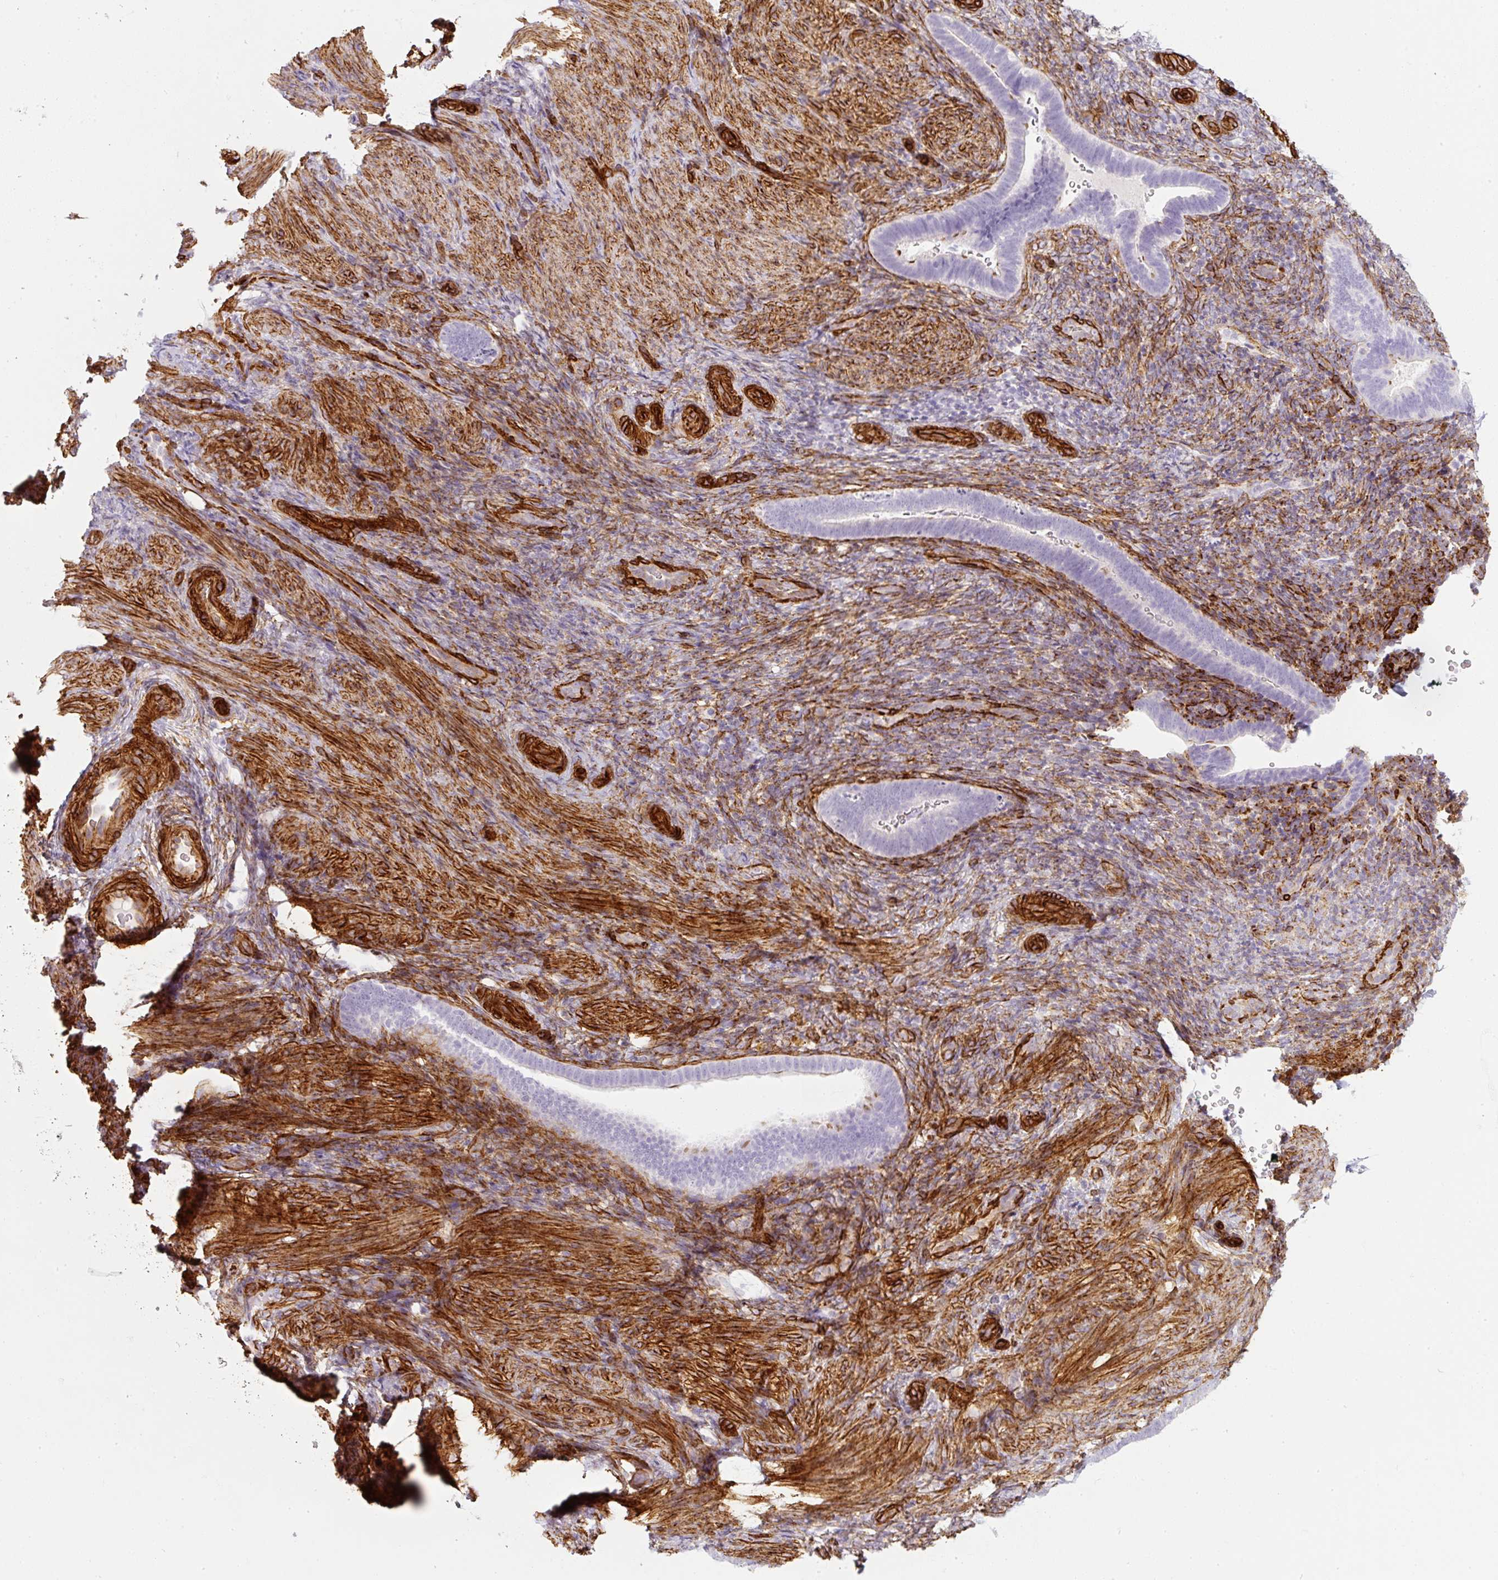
{"staining": {"intensity": "moderate", "quantity": "25%-75%", "location": "cytoplasmic/membranous"}, "tissue": "endometrium", "cell_type": "Cells in endometrial stroma", "image_type": "normal", "snomed": [{"axis": "morphology", "description": "Normal tissue, NOS"}, {"axis": "topography", "description": "Endometrium"}], "caption": "Moderate cytoplasmic/membranous staining for a protein is present in approximately 25%-75% of cells in endometrial stroma of normal endometrium using immunohistochemistry (IHC).", "gene": "CAVIN3", "patient": {"sex": "female", "age": 34}}